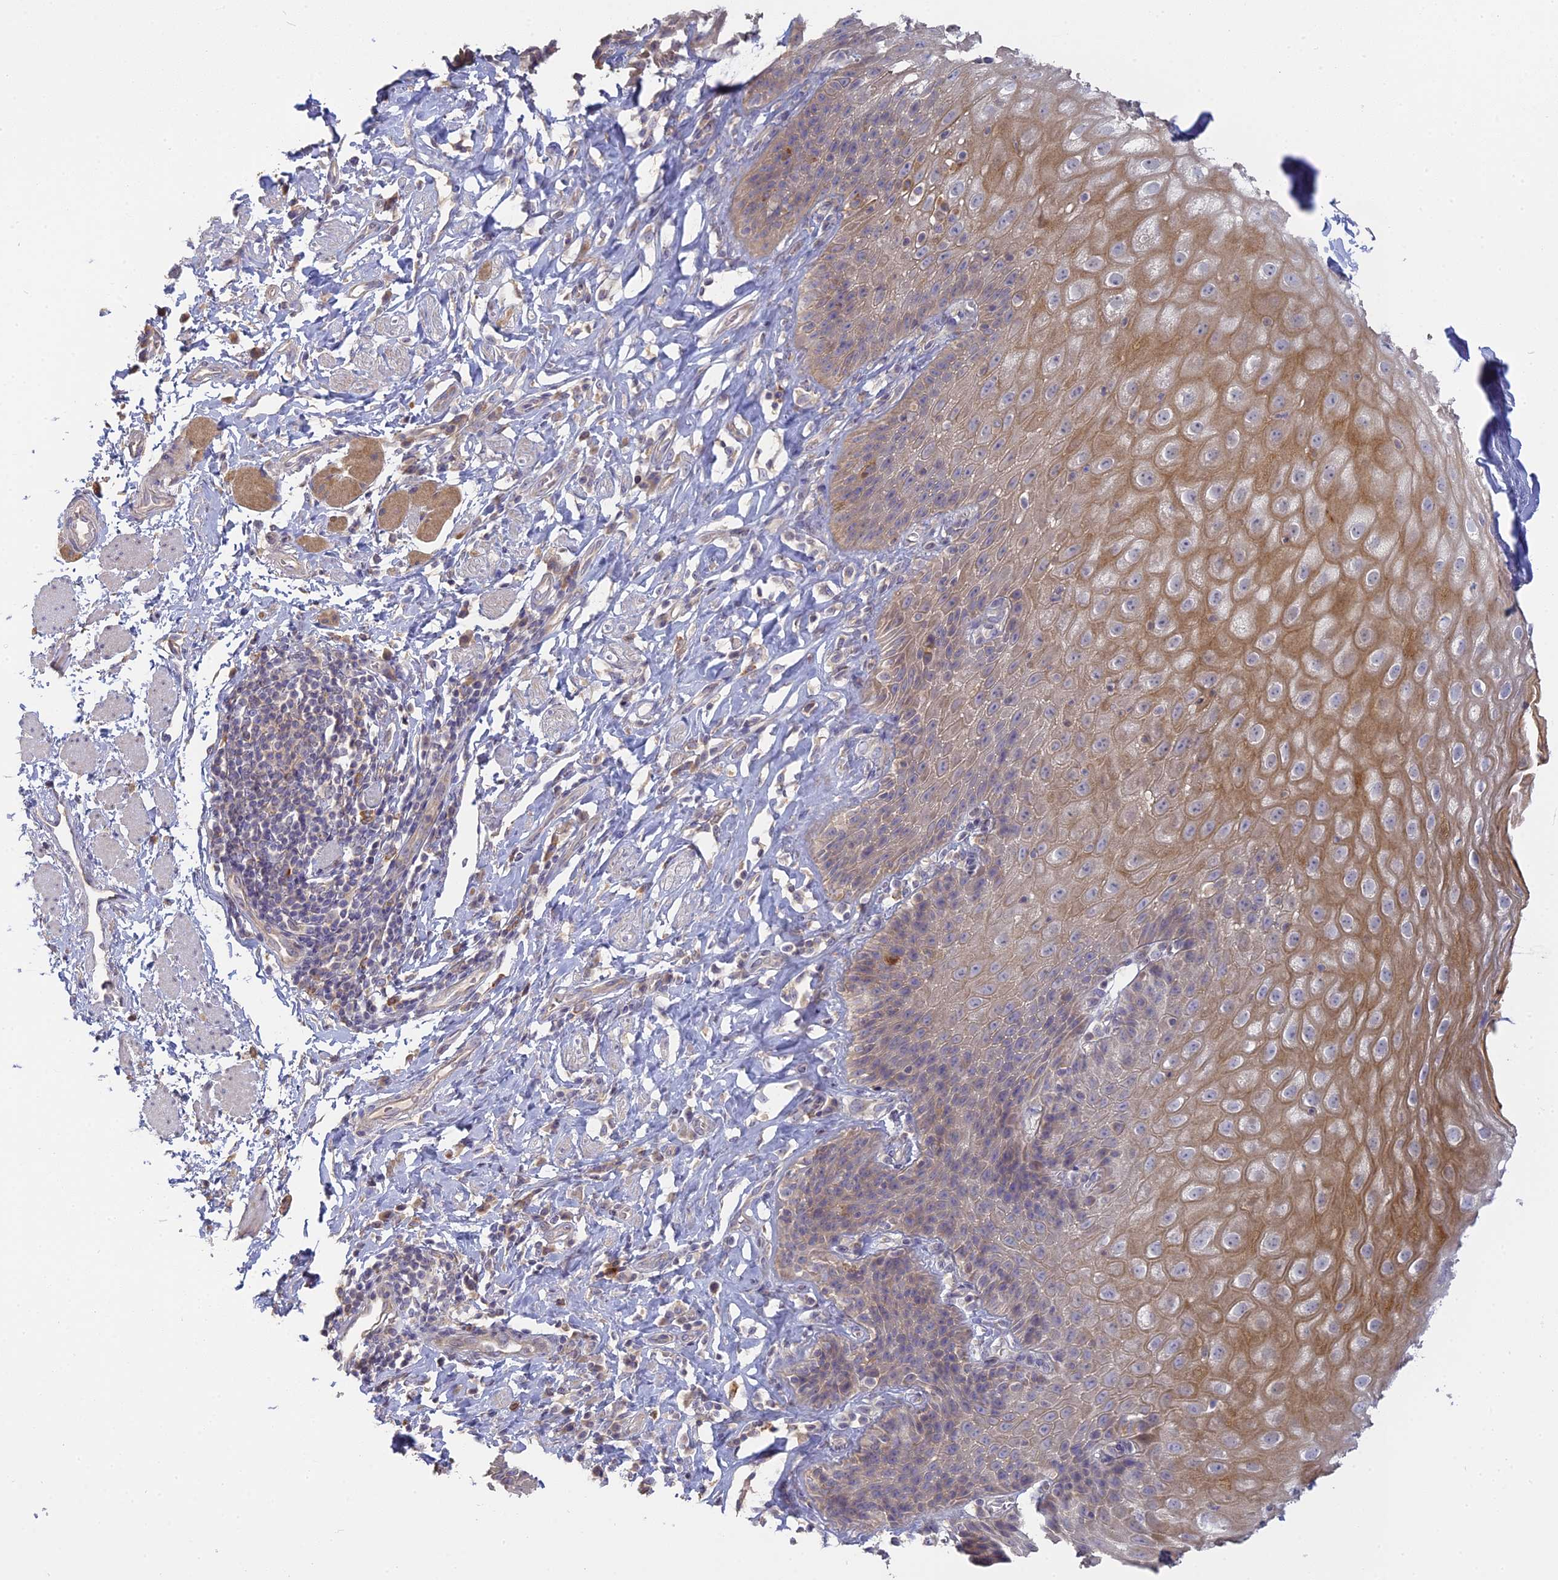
{"staining": {"intensity": "moderate", "quantity": "25%-75%", "location": "cytoplasmic/membranous"}, "tissue": "esophagus", "cell_type": "Squamous epithelial cells", "image_type": "normal", "snomed": [{"axis": "morphology", "description": "Normal tissue, NOS"}, {"axis": "topography", "description": "Esophagus"}], "caption": "Squamous epithelial cells demonstrate medium levels of moderate cytoplasmic/membranous expression in about 25%-75% of cells in unremarkable esophagus.", "gene": "SFT2D2", "patient": {"sex": "female", "age": 61}}